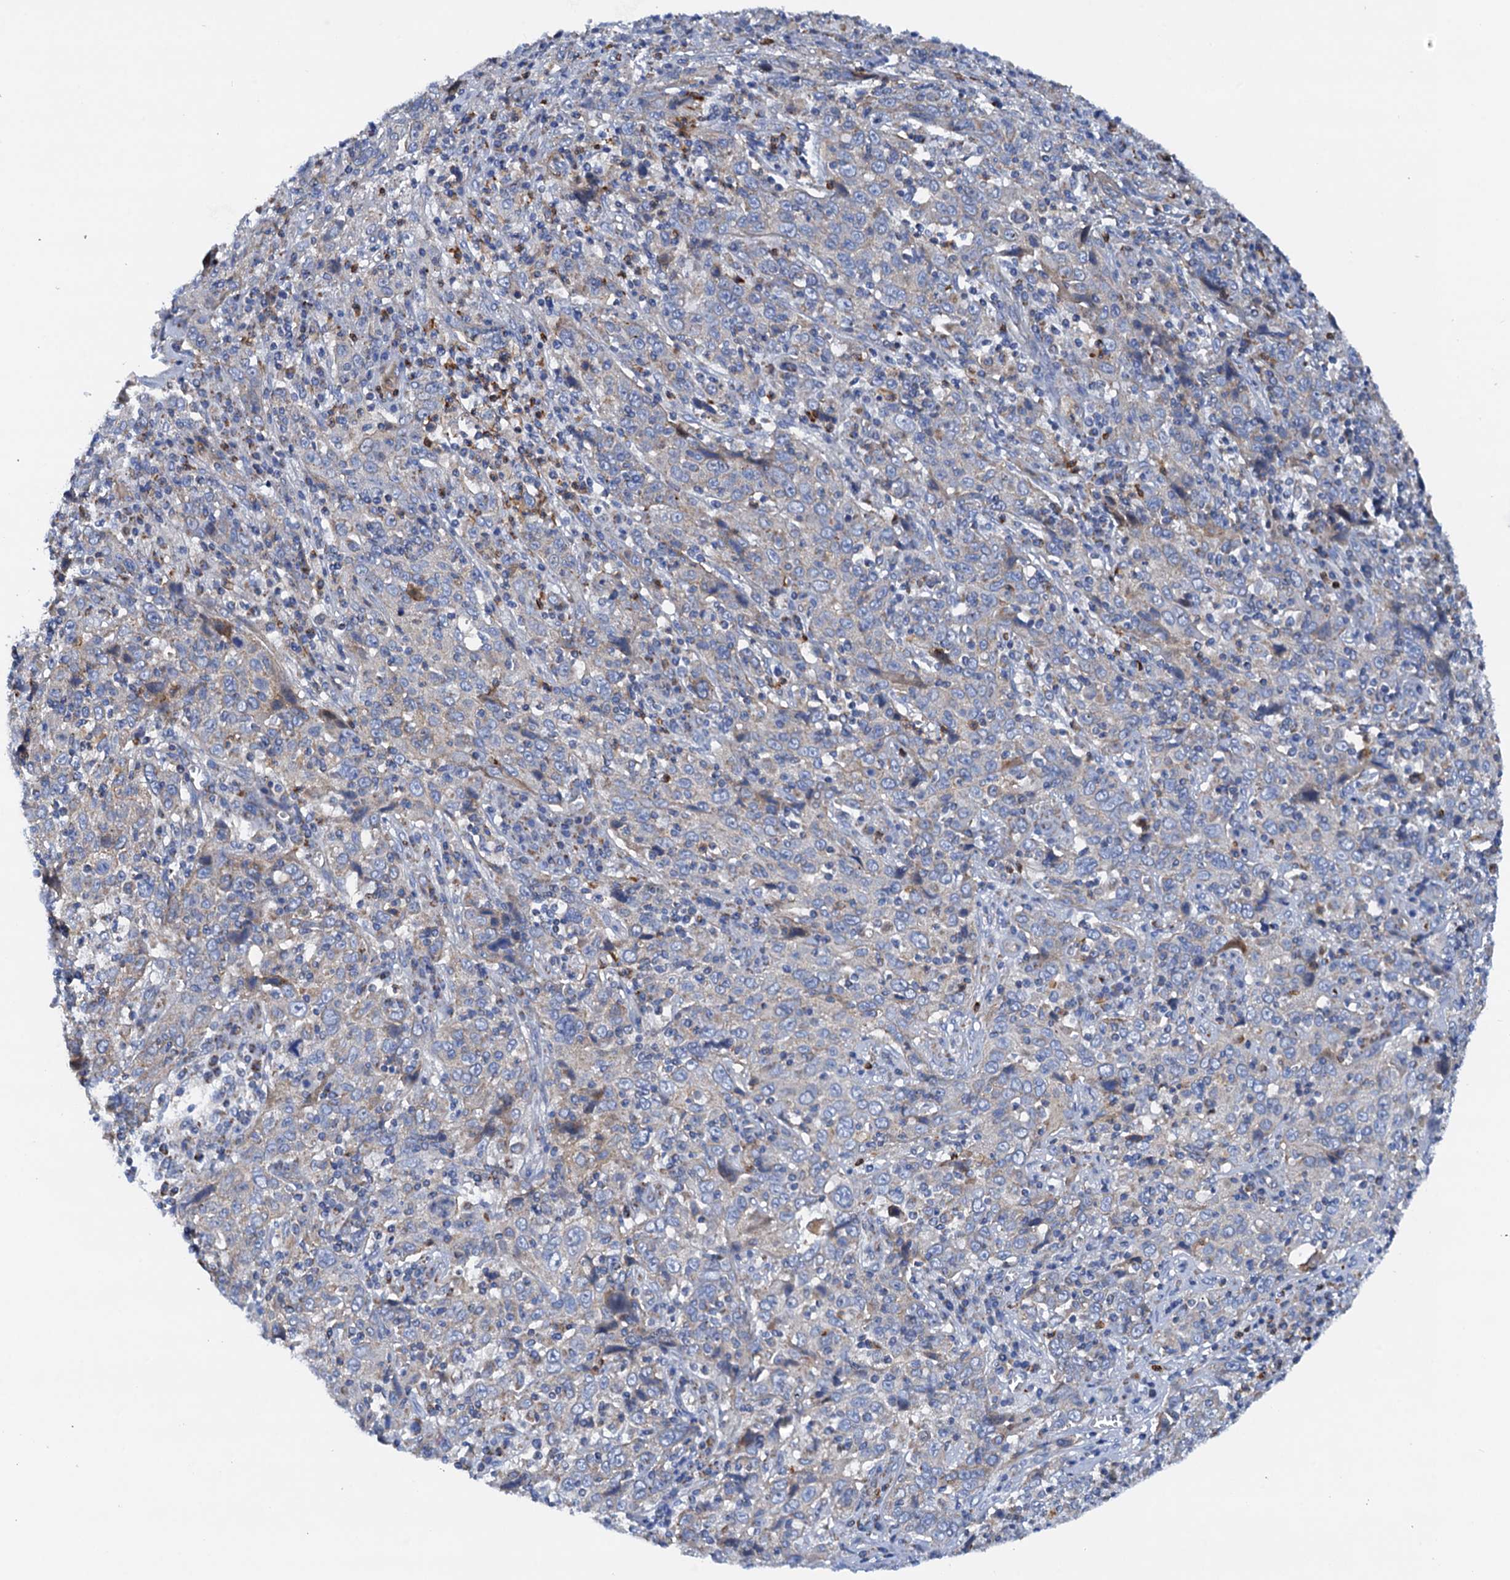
{"staining": {"intensity": "negative", "quantity": "none", "location": "none"}, "tissue": "cervical cancer", "cell_type": "Tumor cells", "image_type": "cancer", "snomed": [{"axis": "morphology", "description": "Squamous cell carcinoma, NOS"}, {"axis": "topography", "description": "Cervix"}], "caption": "Immunohistochemistry image of neoplastic tissue: cervical cancer (squamous cell carcinoma) stained with DAB exhibits no significant protein staining in tumor cells.", "gene": "RASSF9", "patient": {"sex": "female", "age": 46}}